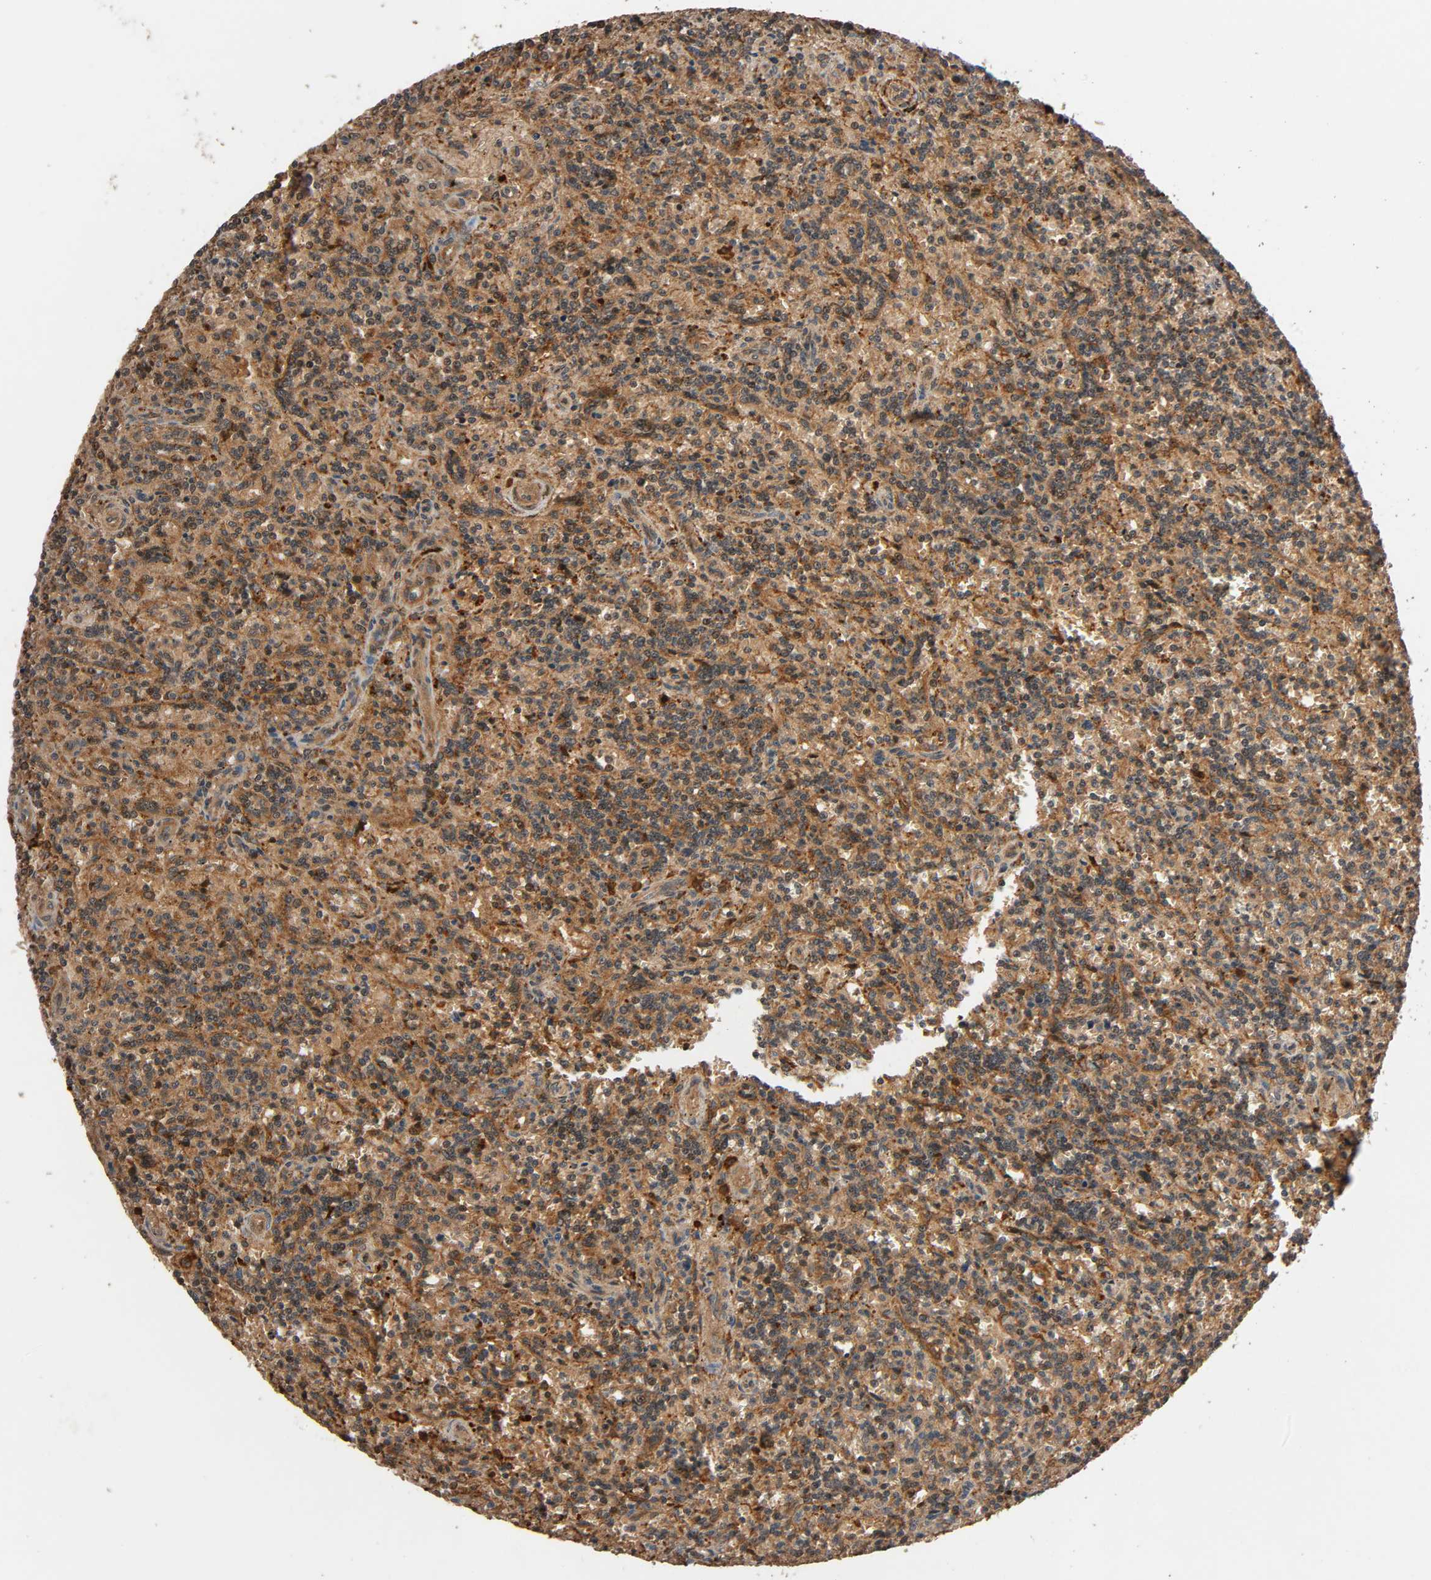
{"staining": {"intensity": "strong", "quantity": ">75%", "location": "cytoplasmic/membranous"}, "tissue": "lymphoma", "cell_type": "Tumor cells", "image_type": "cancer", "snomed": [{"axis": "morphology", "description": "Malignant lymphoma, non-Hodgkin's type, Low grade"}, {"axis": "topography", "description": "Spleen"}], "caption": "IHC of malignant lymphoma, non-Hodgkin's type (low-grade) exhibits high levels of strong cytoplasmic/membranous positivity in about >75% of tumor cells.", "gene": "MAP3K8", "patient": {"sex": "male", "age": 73}}